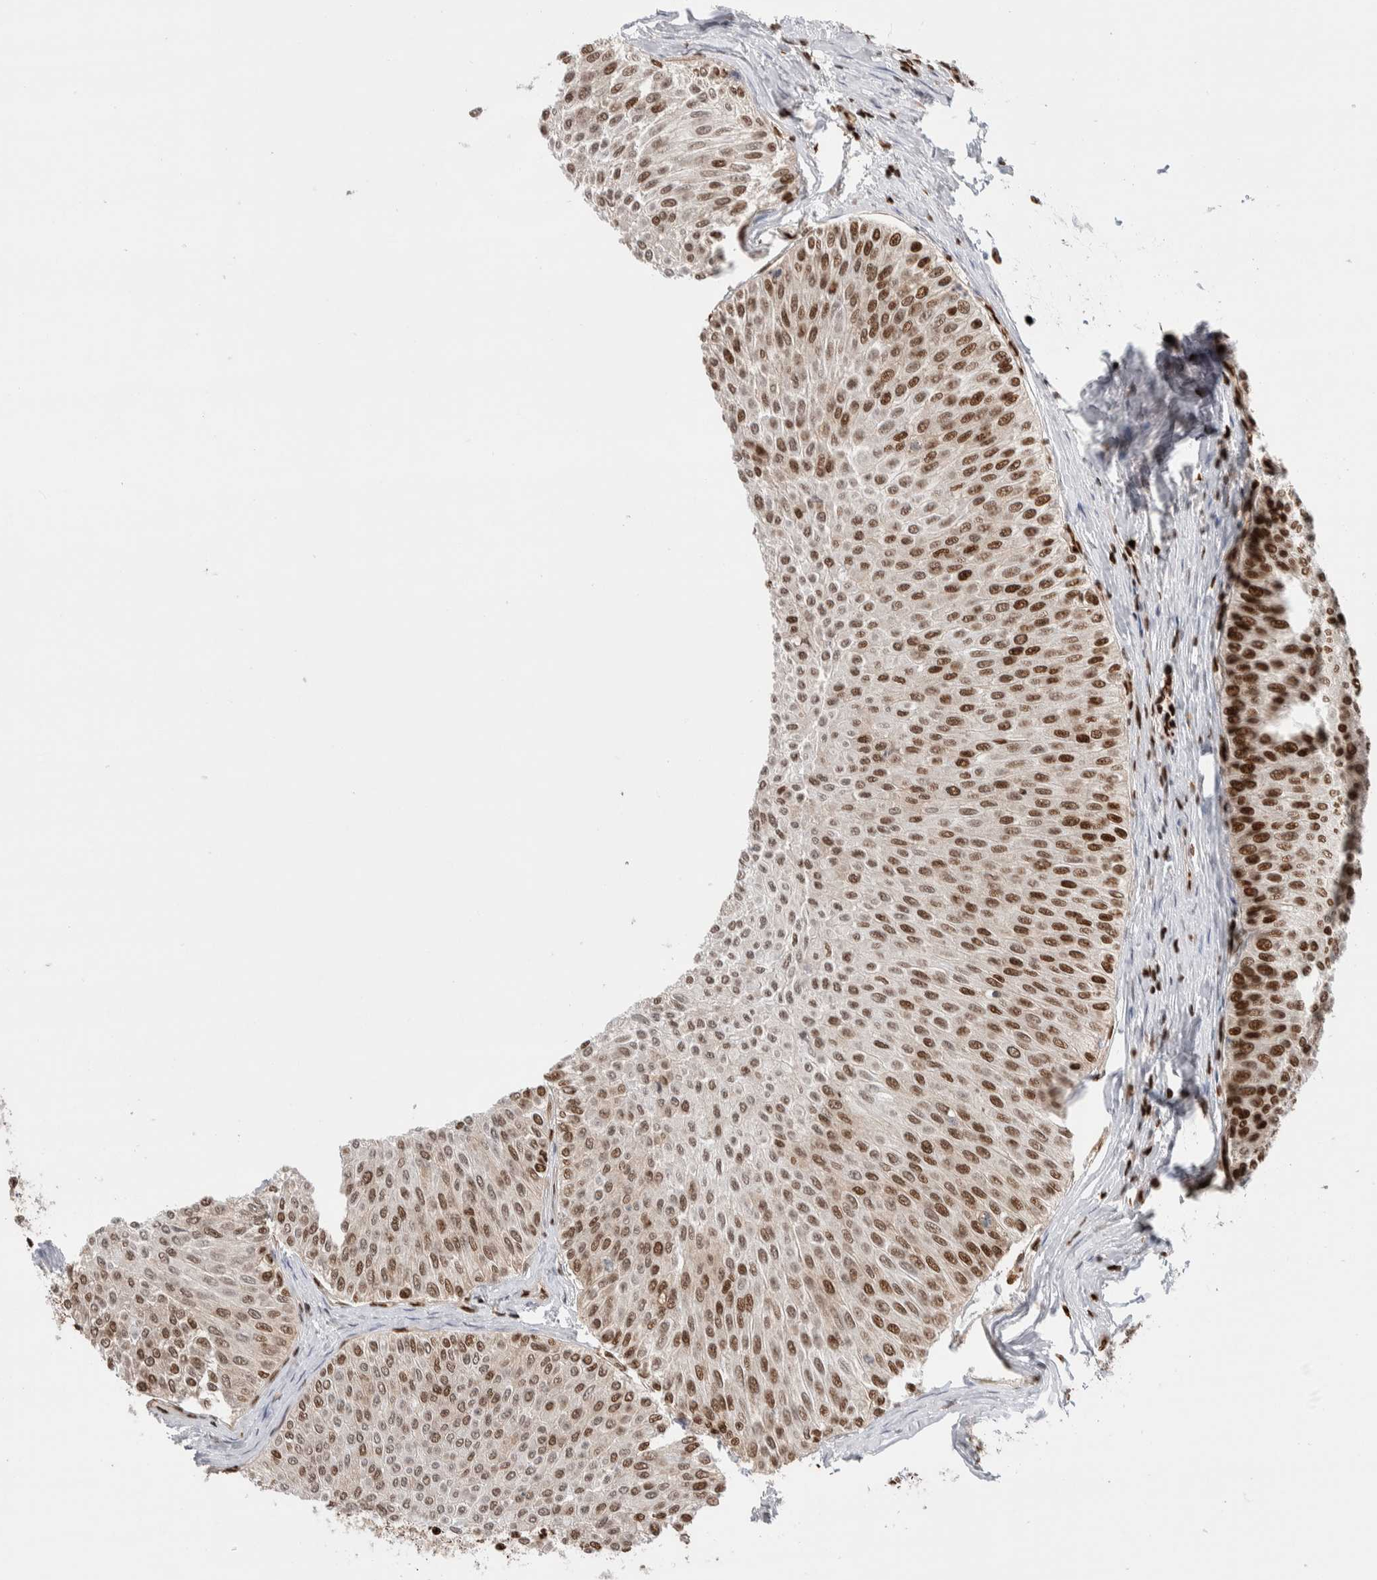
{"staining": {"intensity": "strong", "quantity": ">75%", "location": "nuclear"}, "tissue": "urothelial cancer", "cell_type": "Tumor cells", "image_type": "cancer", "snomed": [{"axis": "morphology", "description": "Urothelial carcinoma, Low grade"}, {"axis": "topography", "description": "Urinary bladder"}], "caption": "Immunohistochemistry (IHC) of human low-grade urothelial carcinoma shows high levels of strong nuclear expression in about >75% of tumor cells.", "gene": "RNASEK-C17orf49", "patient": {"sex": "male", "age": 78}}